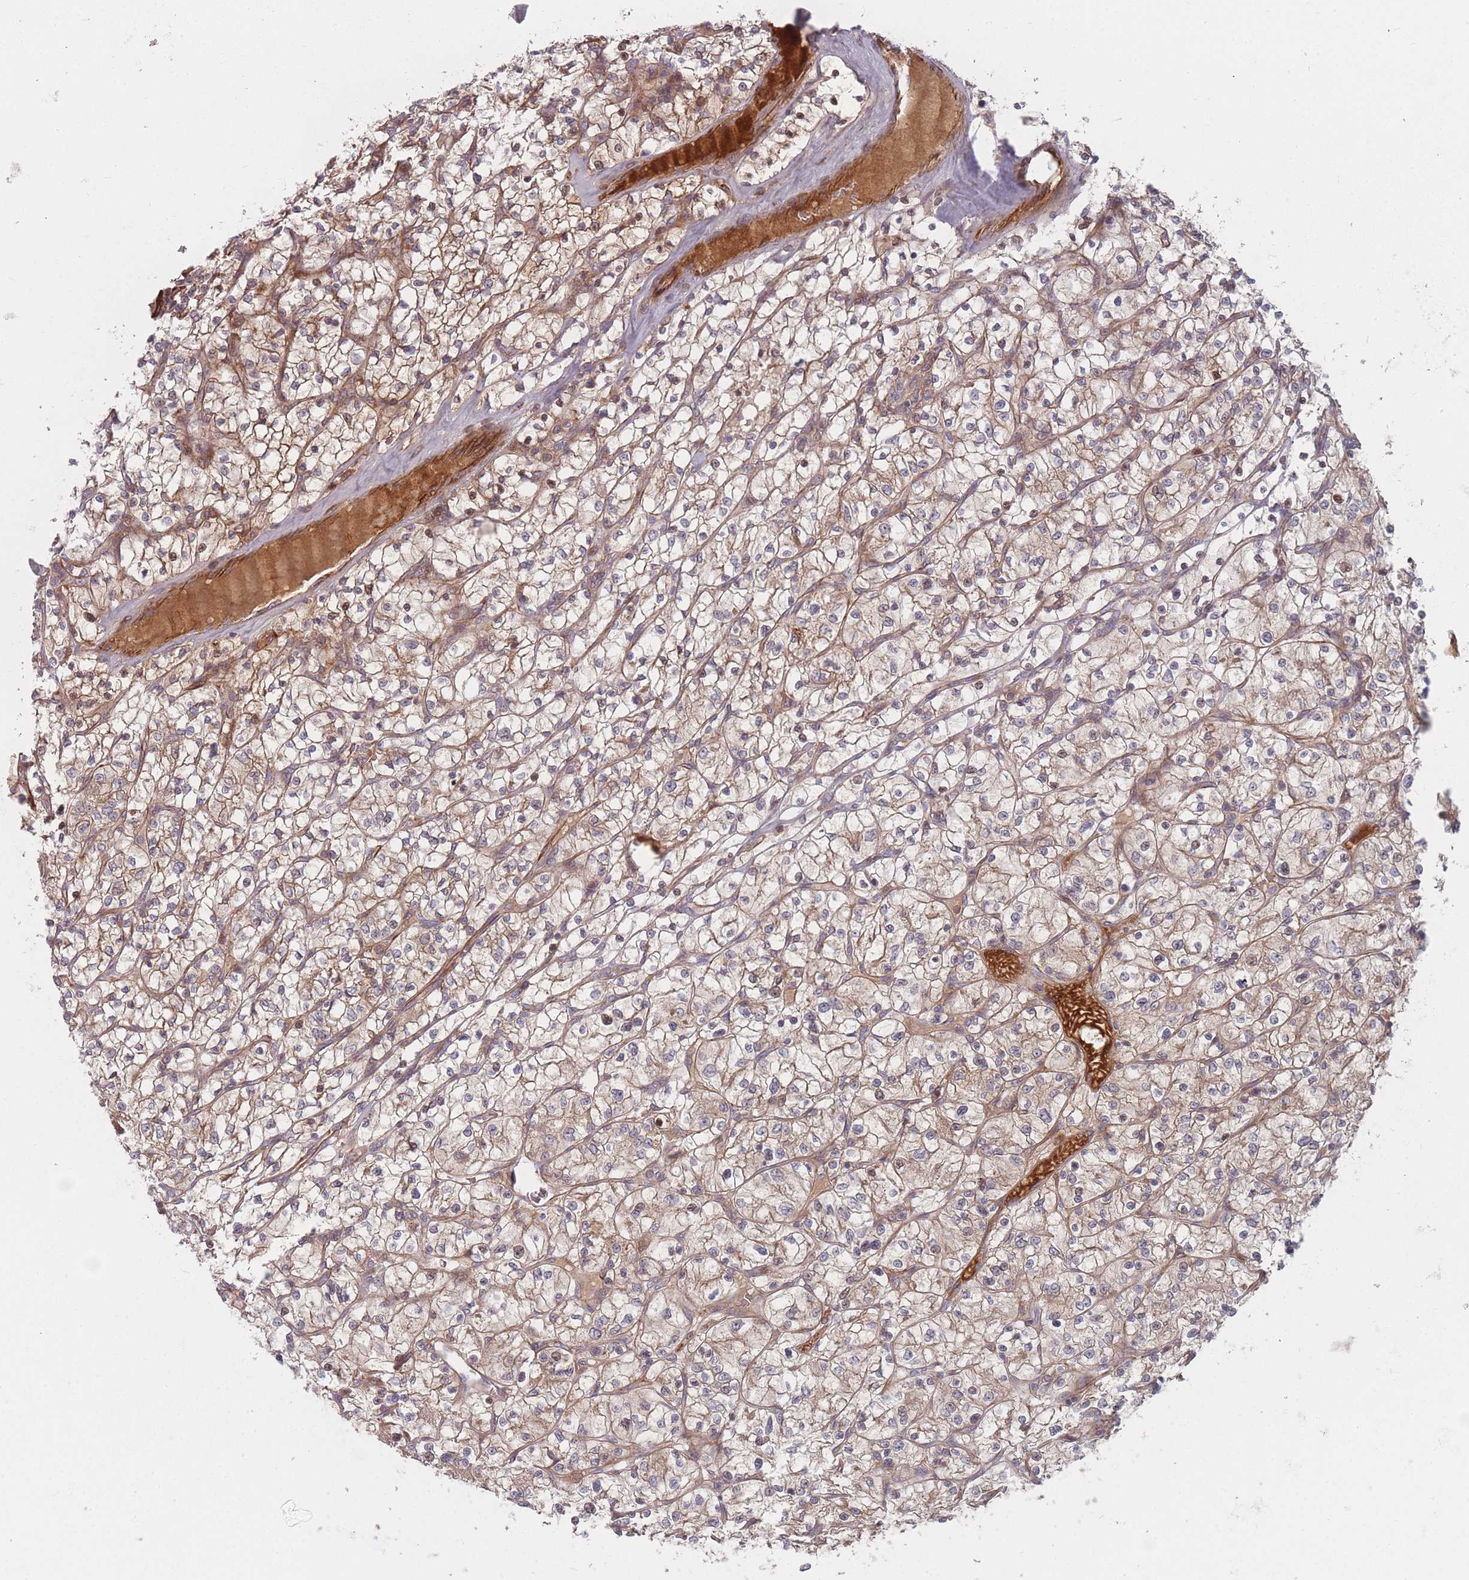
{"staining": {"intensity": "weak", "quantity": ">75%", "location": "cytoplasmic/membranous"}, "tissue": "renal cancer", "cell_type": "Tumor cells", "image_type": "cancer", "snomed": [{"axis": "morphology", "description": "Adenocarcinoma, NOS"}, {"axis": "topography", "description": "Kidney"}], "caption": "Adenocarcinoma (renal) stained for a protein (brown) exhibits weak cytoplasmic/membranous positive staining in approximately >75% of tumor cells.", "gene": "EEF1AKMT2", "patient": {"sex": "female", "age": 64}}